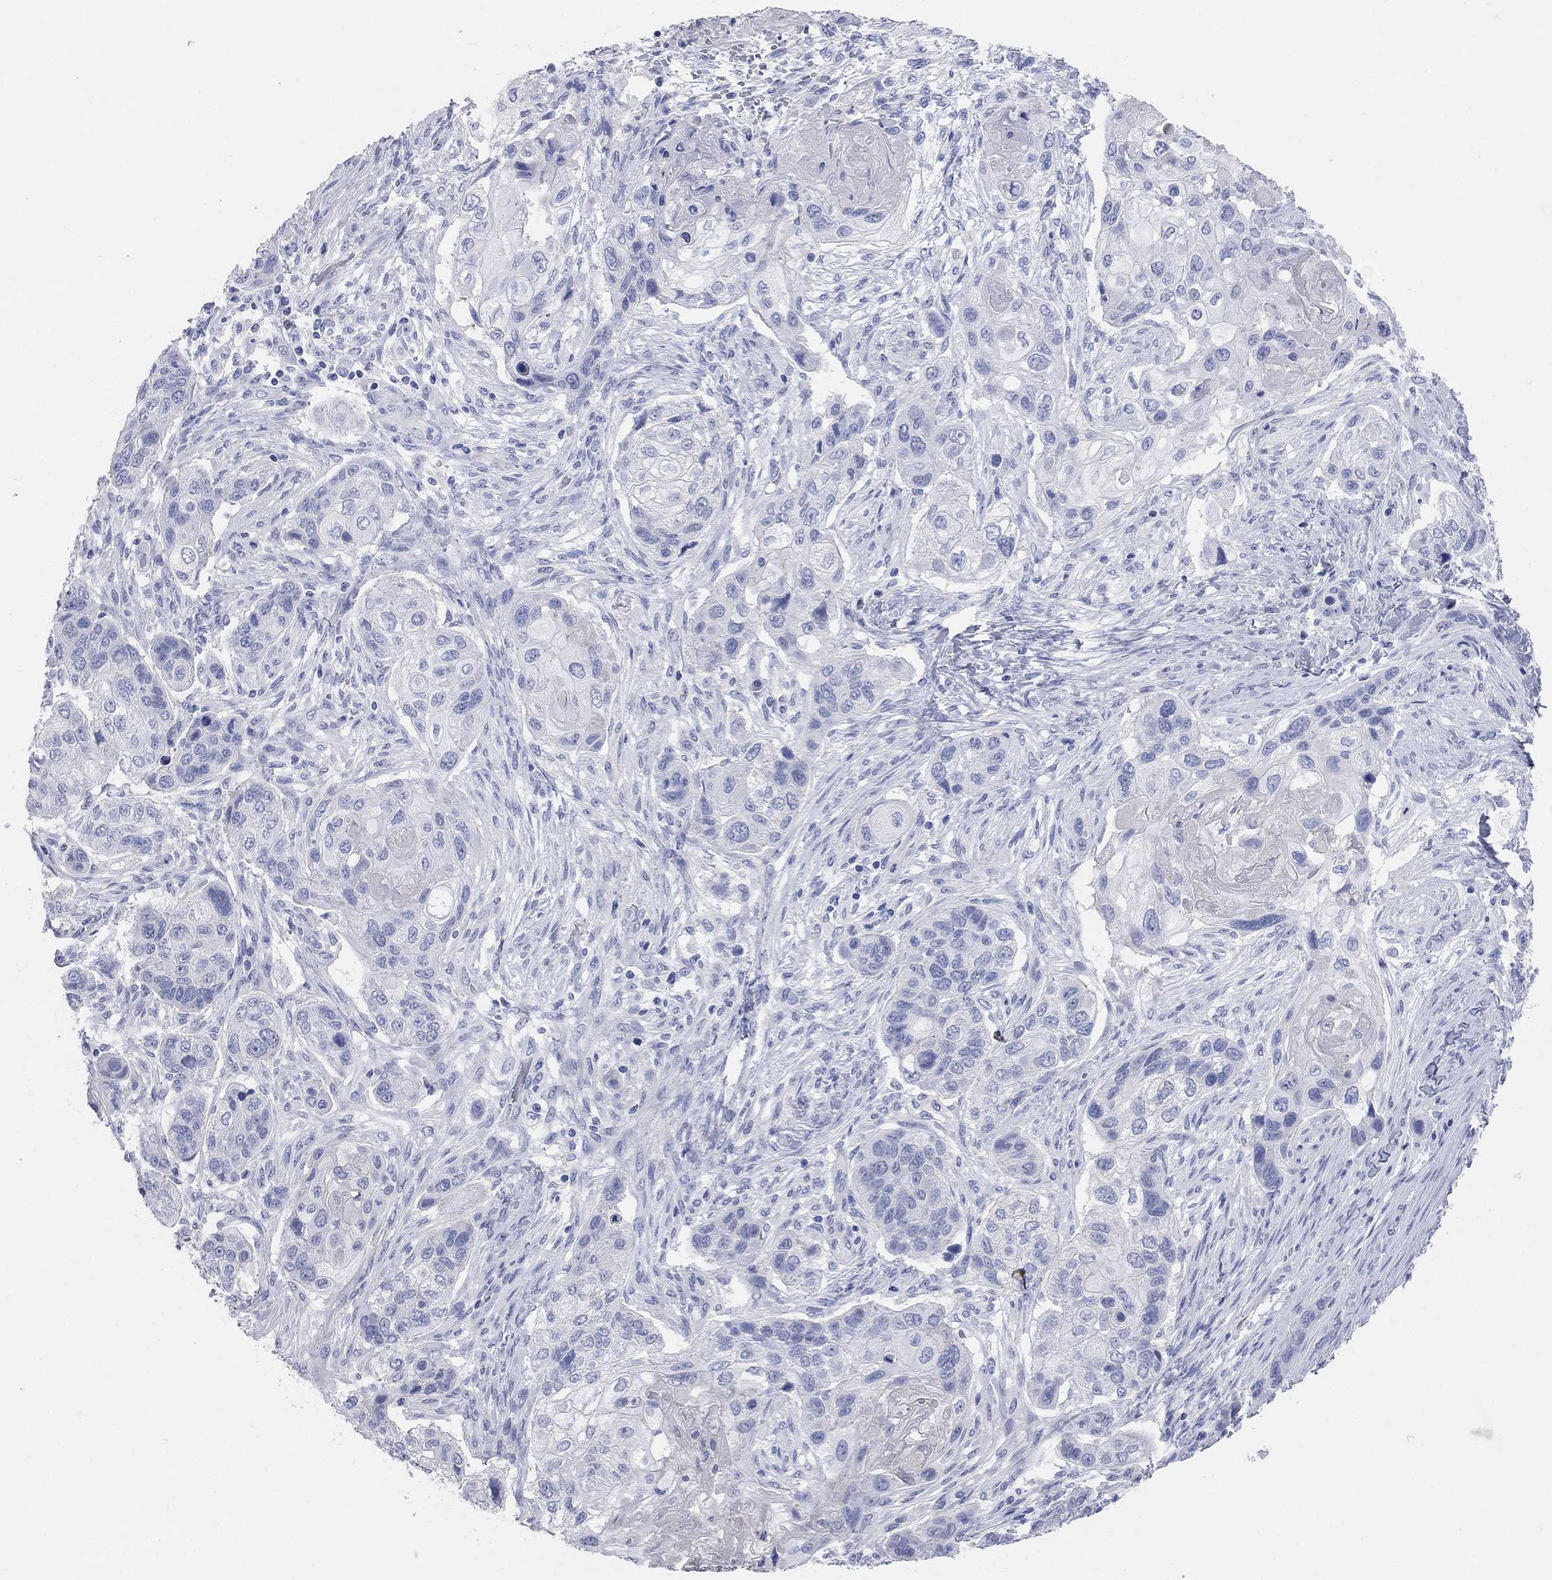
{"staining": {"intensity": "negative", "quantity": "none", "location": "none"}, "tissue": "lung cancer", "cell_type": "Tumor cells", "image_type": "cancer", "snomed": [{"axis": "morphology", "description": "Normal tissue, NOS"}, {"axis": "morphology", "description": "Squamous cell carcinoma, NOS"}, {"axis": "topography", "description": "Bronchus"}, {"axis": "topography", "description": "Lung"}], "caption": "Tumor cells are negative for protein expression in human lung cancer.", "gene": "AOX1", "patient": {"sex": "male", "age": 69}}